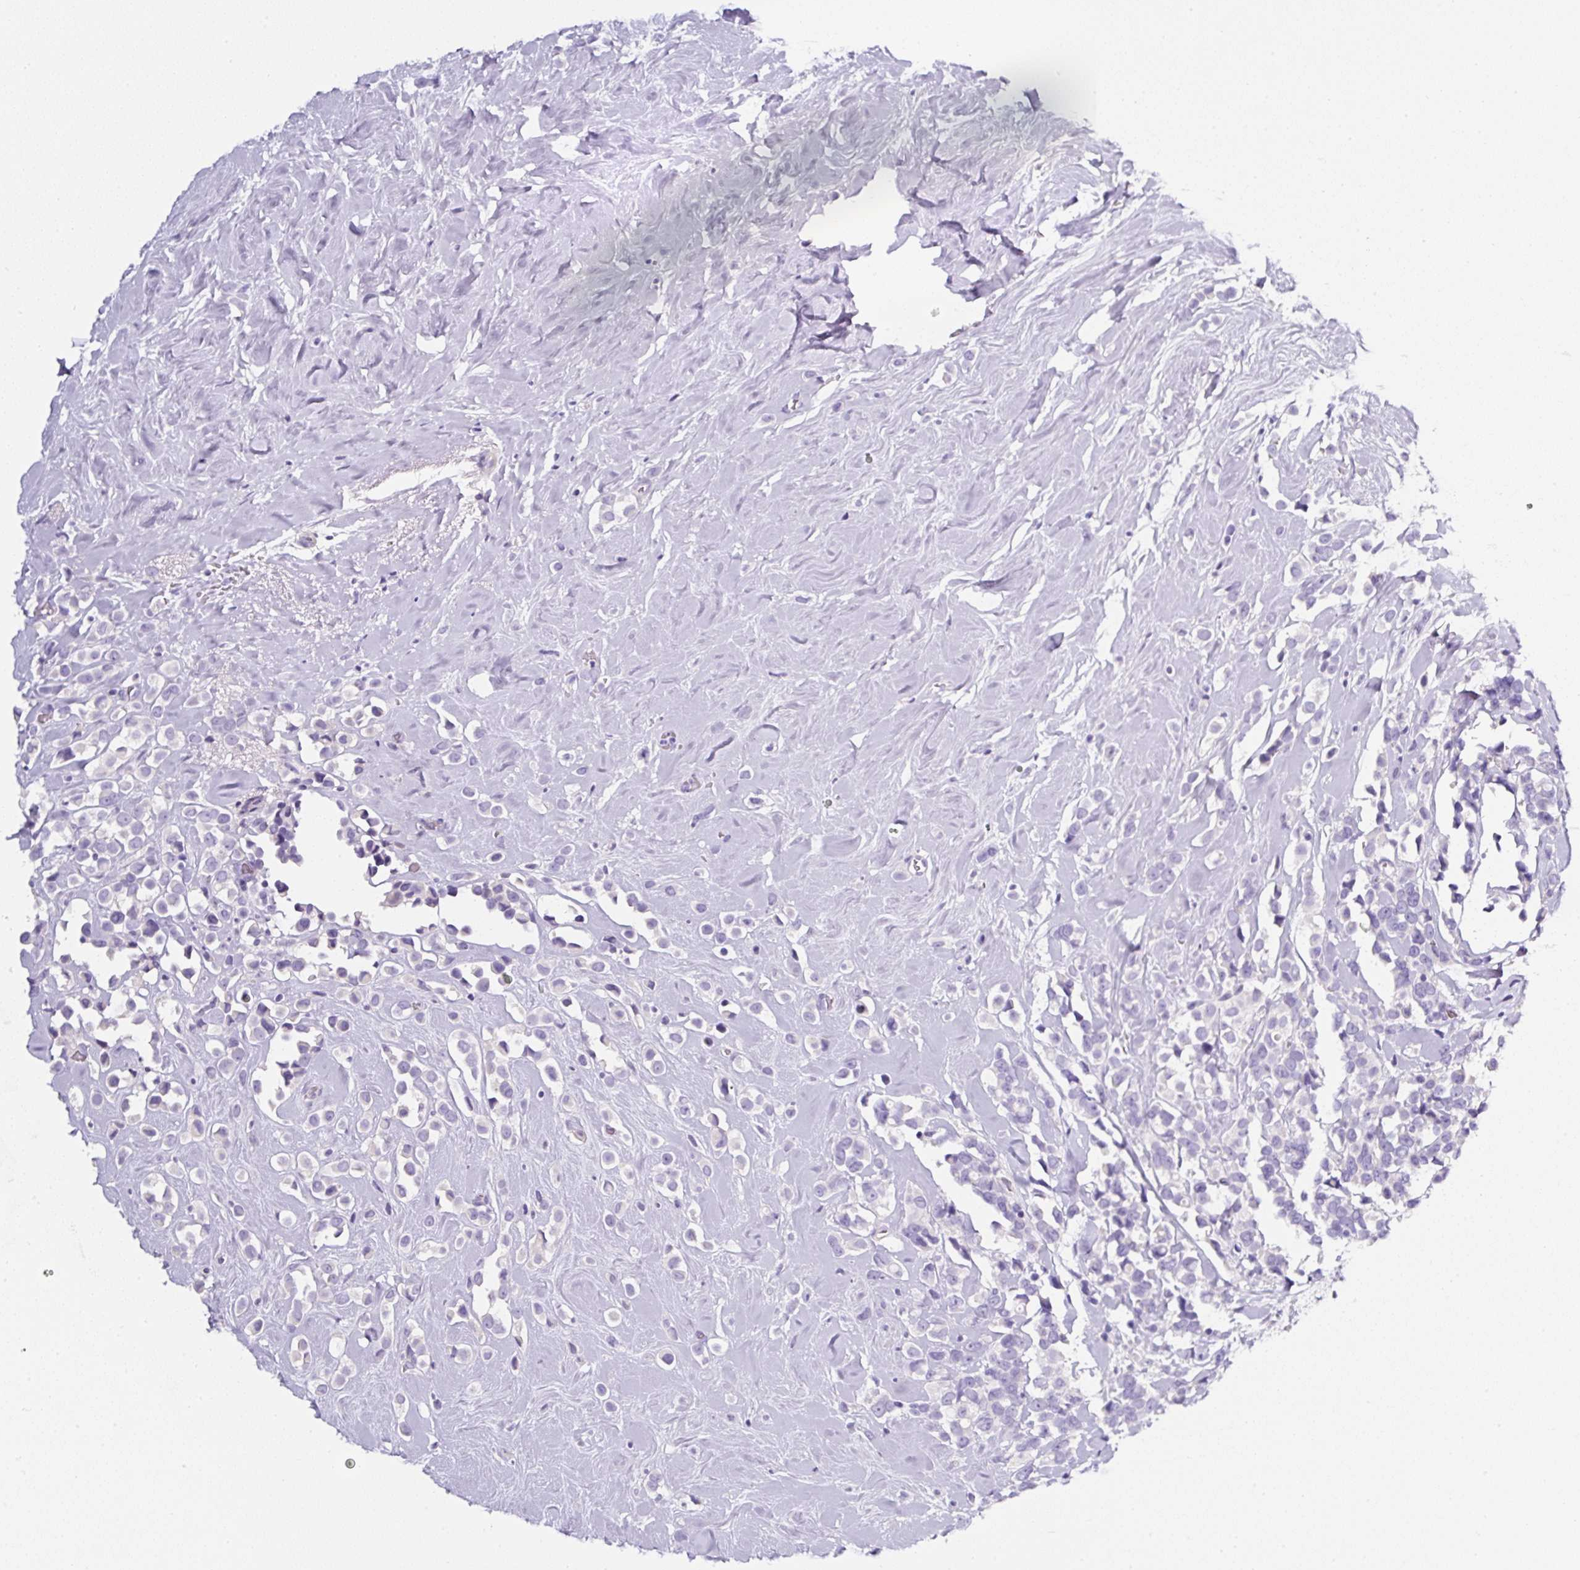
{"staining": {"intensity": "negative", "quantity": "none", "location": "none"}, "tissue": "breast cancer", "cell_type": "Tumor cells", "image_type": "cancer", "snomed": [{"axis": "morphology", "description": "Duct carcinoma"}, {"axis": "topography", "description": "Breast"}], "caption": "A histopathology image of intraductal carcinoma (breast) stained for a protein displays no brown staining in tumor cells.", "gene": "OR14A2", "patient": {"sex": "female", "age": 80}}